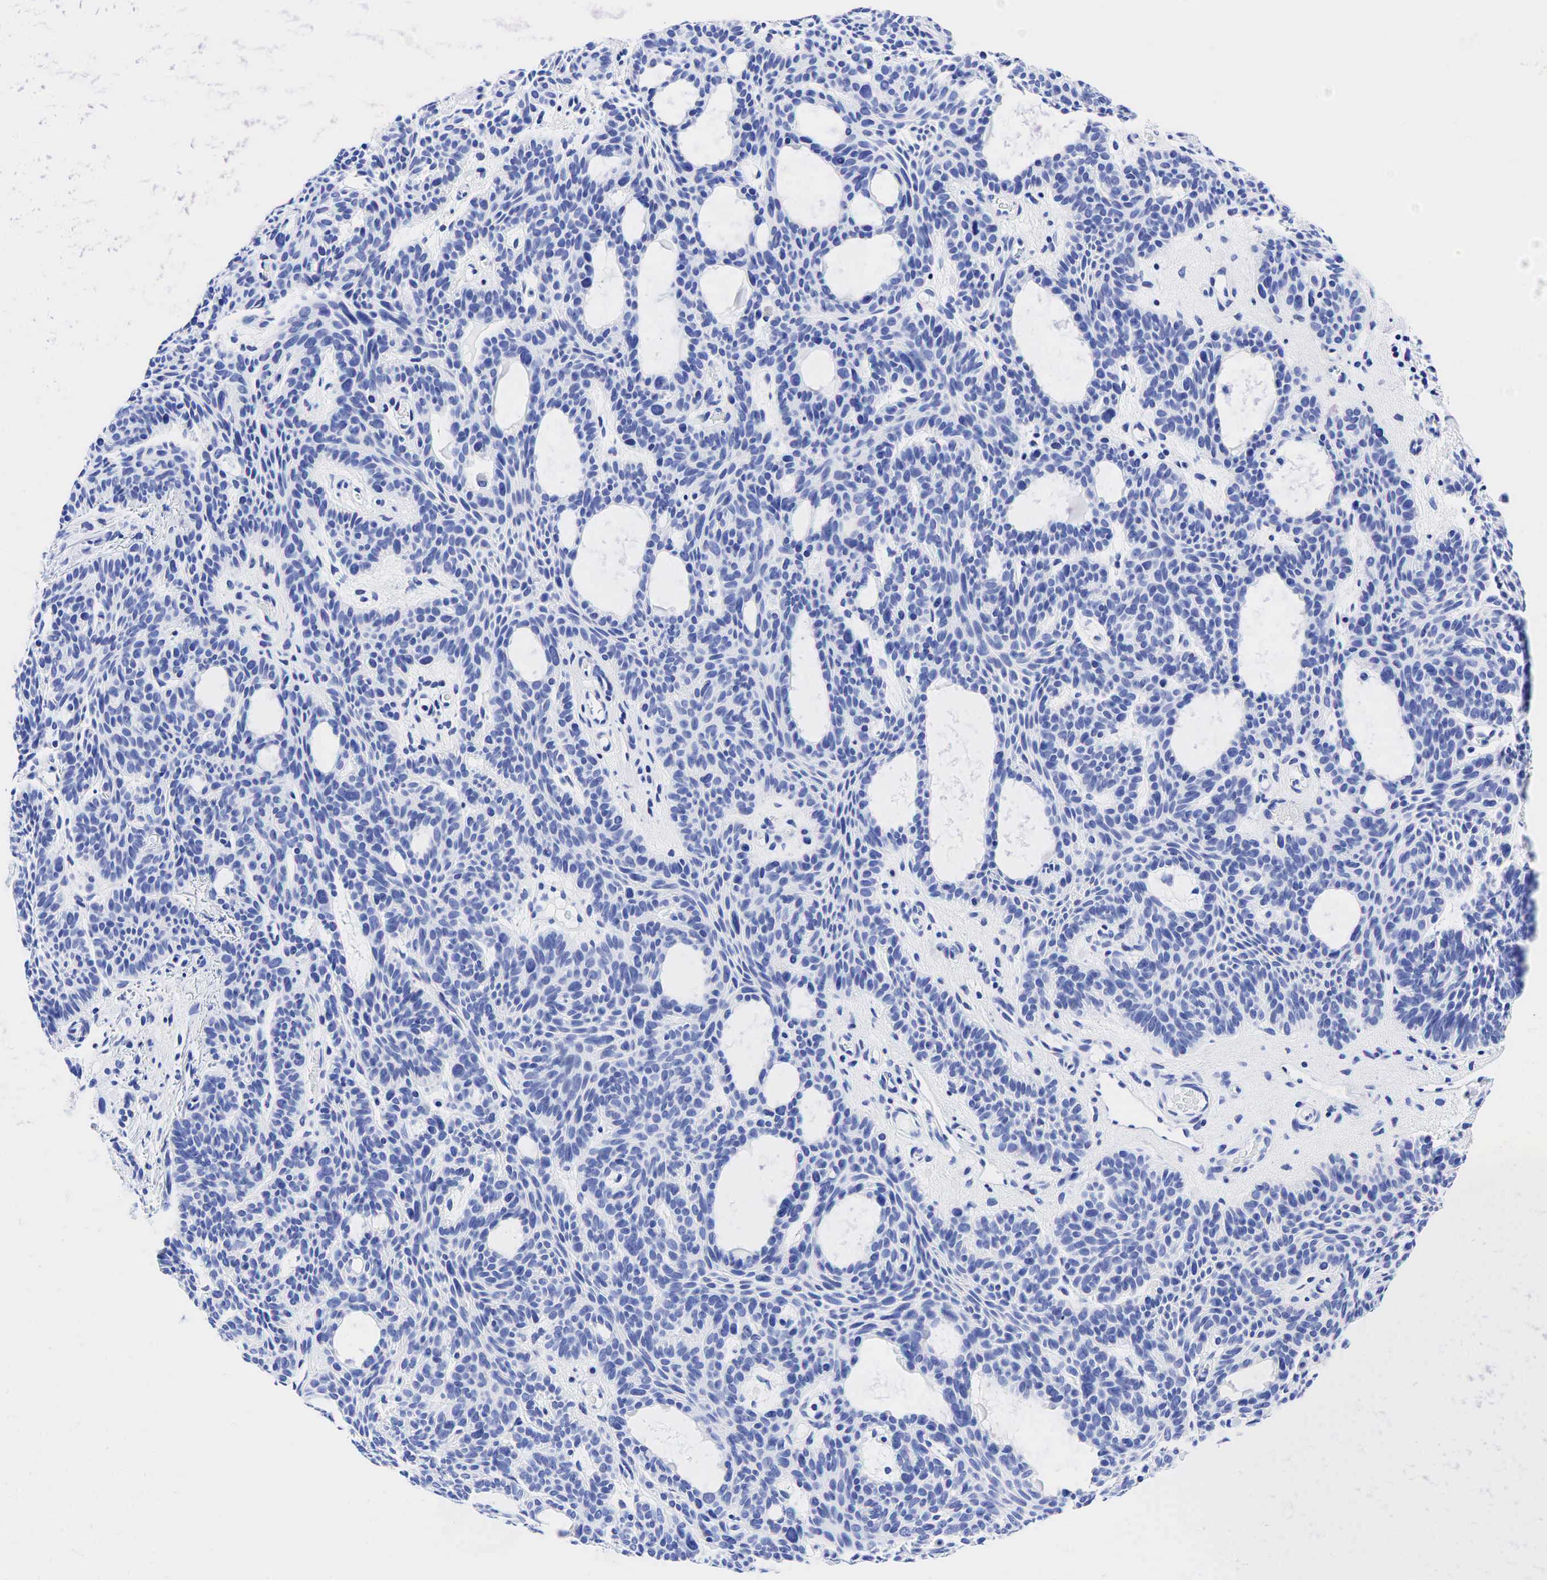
{"staining": {"intensity": "negative", "quantity": "none", "location": "none"}, "tissue": "skin cancer", "cell_type": "Tumor cells", "image_type": "cancer", "snomed": [{"axis": "morphology", "description": "Basal cell carcinoma"}, {"axis": "topography", "description": "Skin"}], "caption": "DAB (3,3'-diaminobenzidine) immunohistochemical staining of skin basal cell carcinoma displays no significant expression in tumor cells. Brightfield microscopy of immunohistochemistry (IHC) stained with DAB (brown) and hematoxylin (blue), captured at high magnification.", "gene": "ESR1", "patient": {"sex": "male", "age": 44}}